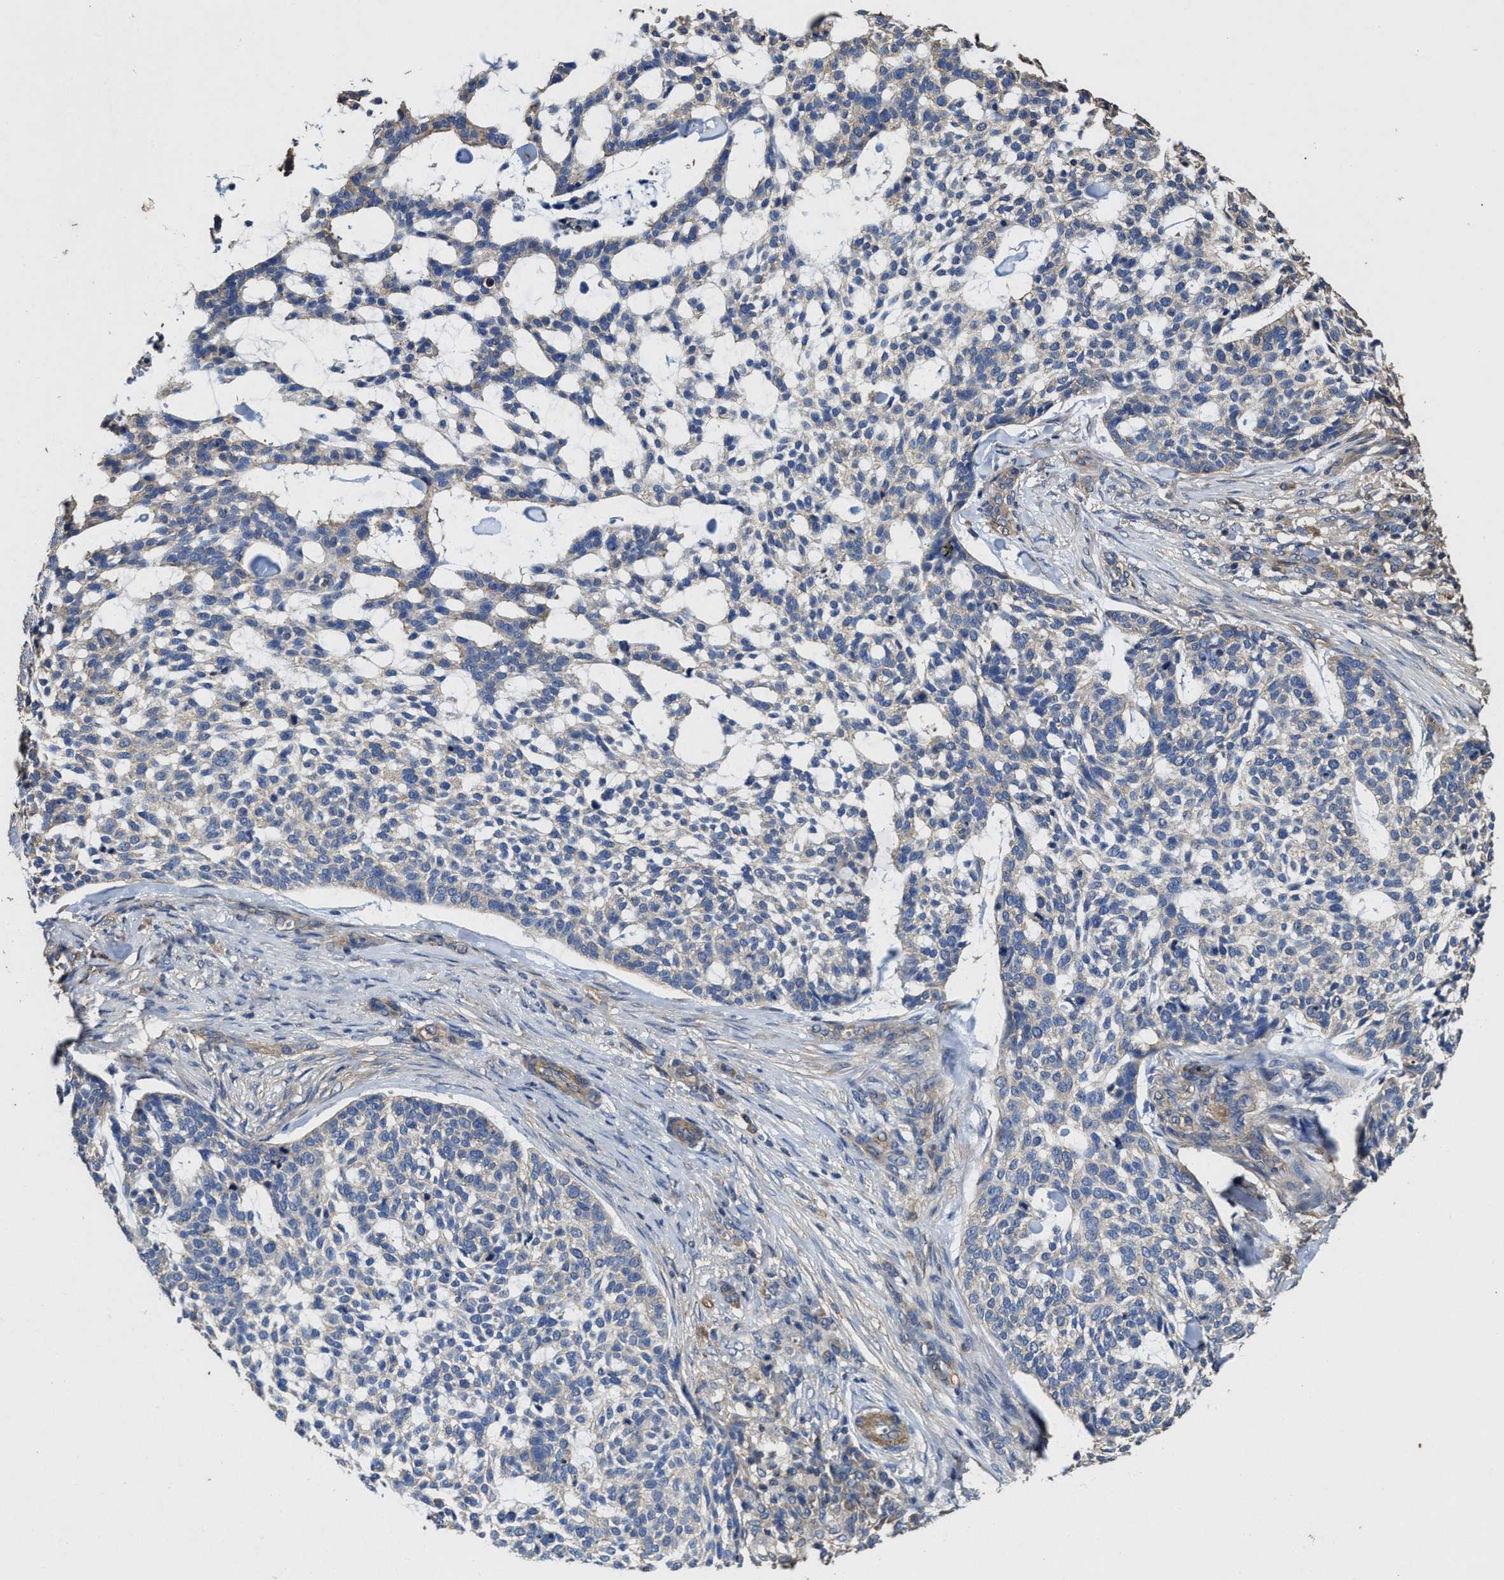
{"staining": {"intensity": "weak", "quantity": "<25%", "location": "cytoplasmic/membranous"}, "tissue": "skin cancer", "cell_type": "Tumor cells", "image_type": "cancer", "snomed": [{"axis": "morphology", "description": "Basal cell carcinoma"}, {"axis": "topography", "description": "Skin"}], "caption": "High magnification brightfield microscopy of skin cancer stained with DAB (brown) and counterstained with hematoxylin (blue): tumor cells show no significant expression.", "gene": "SFXN4", "patient": {"sex": "female", "age": 64}}